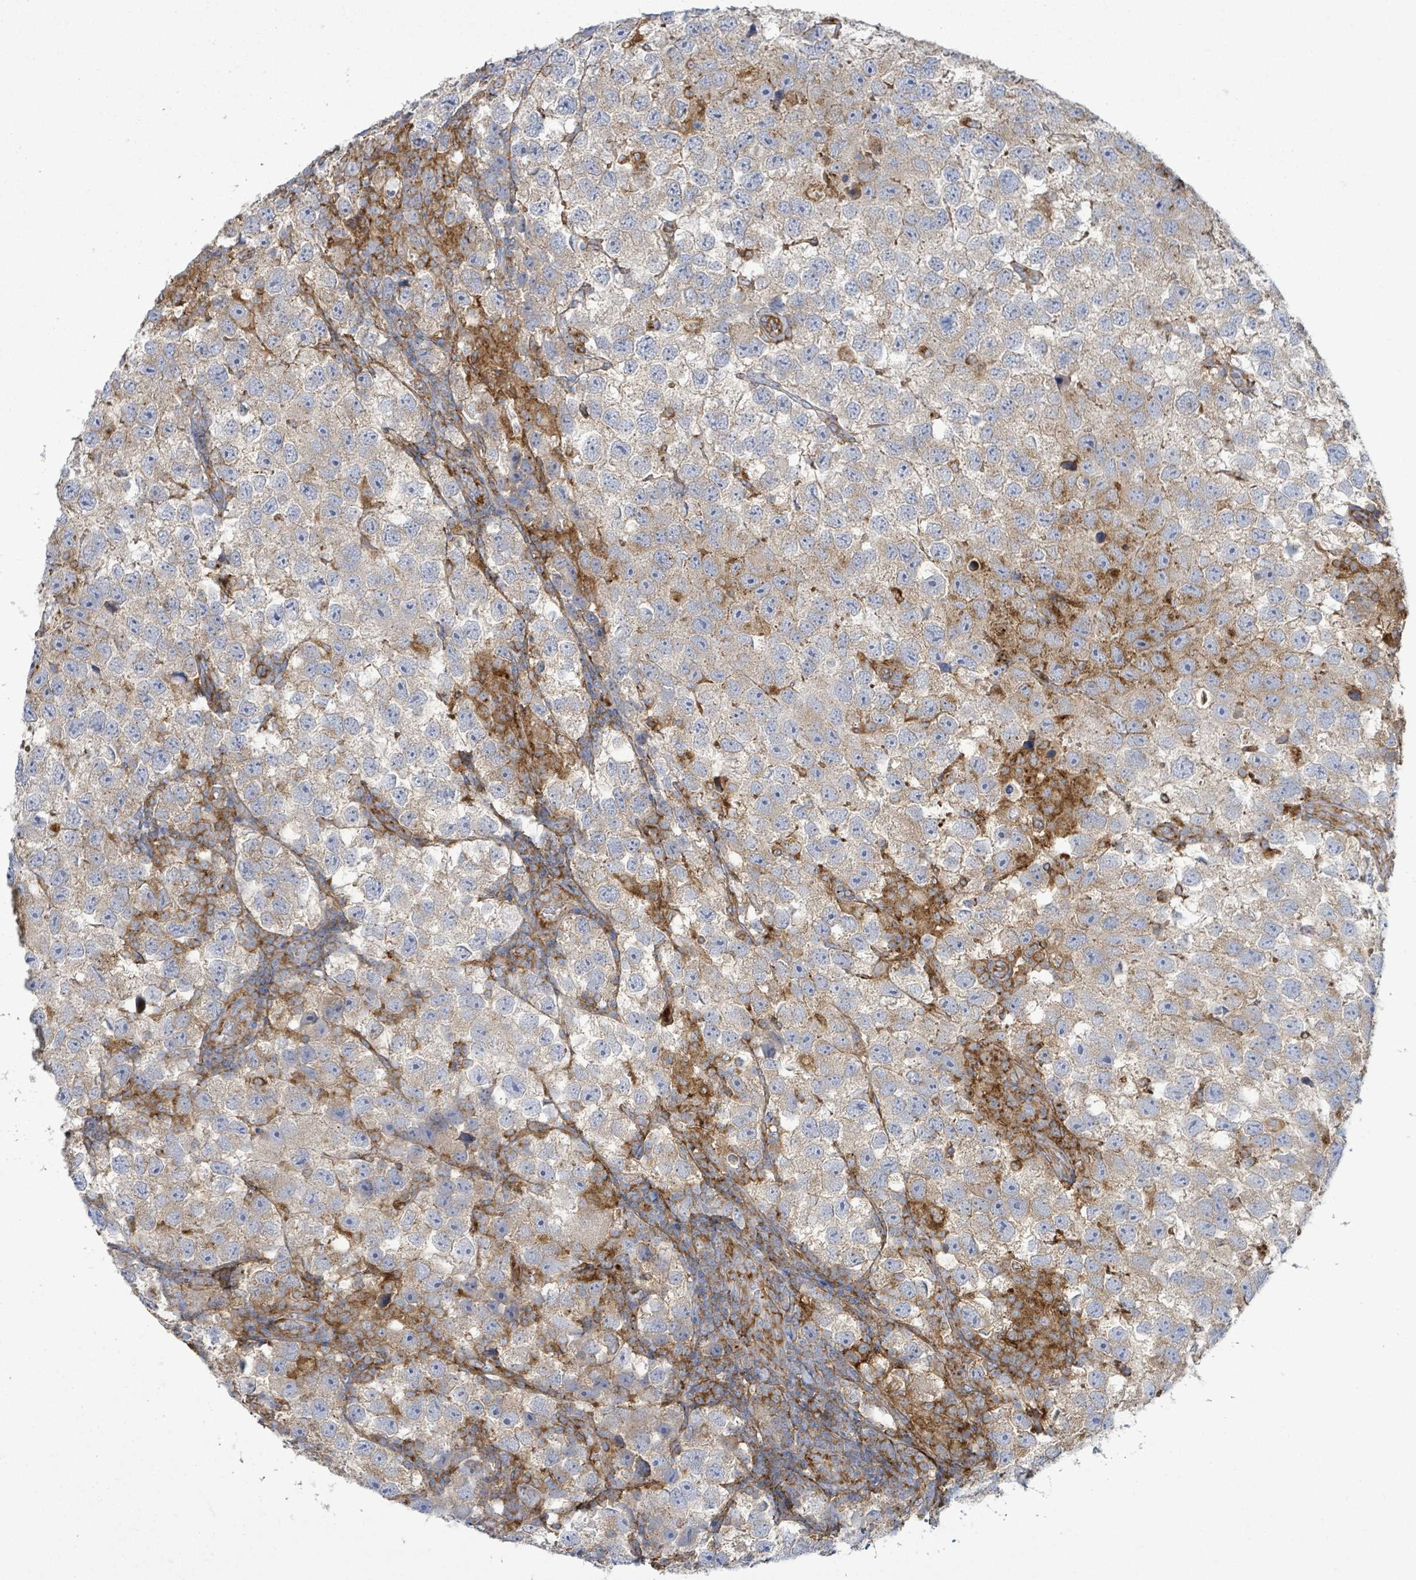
{"staining": {"intensity": "negative", "quantity": "none", "location": "none"}, "tissue": "testis cancer", "cell_type": "Tumor cells", "image_type": "cancer", "snomed": [{"axis": "morphology", "description": "Seminoma, NOS"}, {"axis": "topography", "description": "Testis"}], "caption": "This is a micrograph of immunohistochemistry (IHC) staining of testis cancer, which shows no staining in tumor cells.", "gene": "EGFL7", "patient": {"sex": "male", "age": 26}}